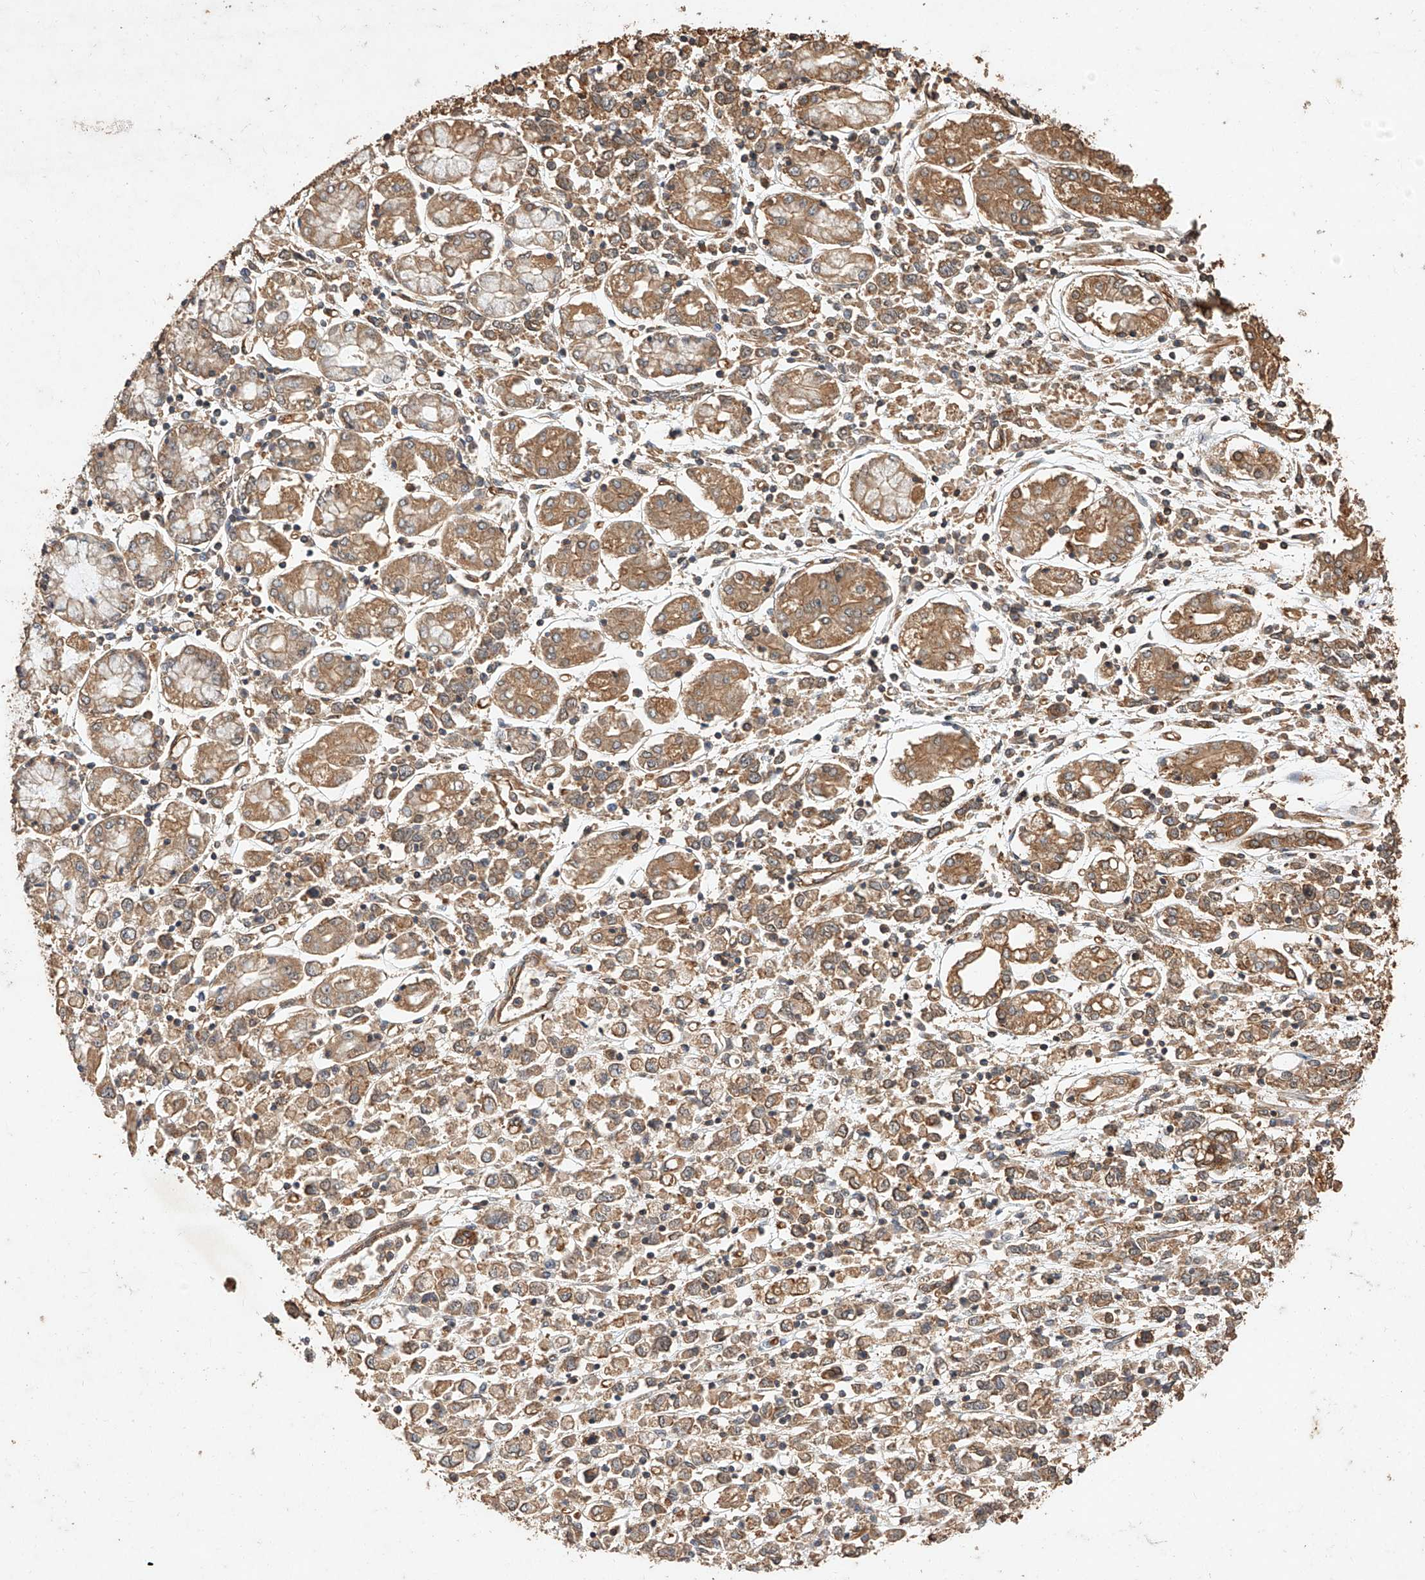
{"staining": {"intensity": "moderate", "quantity": ">75%", "location": "cytoplasmic/membranous"}, "tissue": "stomach cancer", "cell_type": "Tumor cells", "image_type": "cancer", "snomed": [{"axis": "morphology", "description": "Adenocarcinoma, NOS"}, {"axis": "topography", "description": "Stomach"}], "caption": "Moderate cytoplasmic/membranous staining for a protein is appreciated in about >75% of tumor cells of stomach adenocarcinoma using IHC.", "gene": "GHDC", "patient": {"sex": "female", "age": 76}}